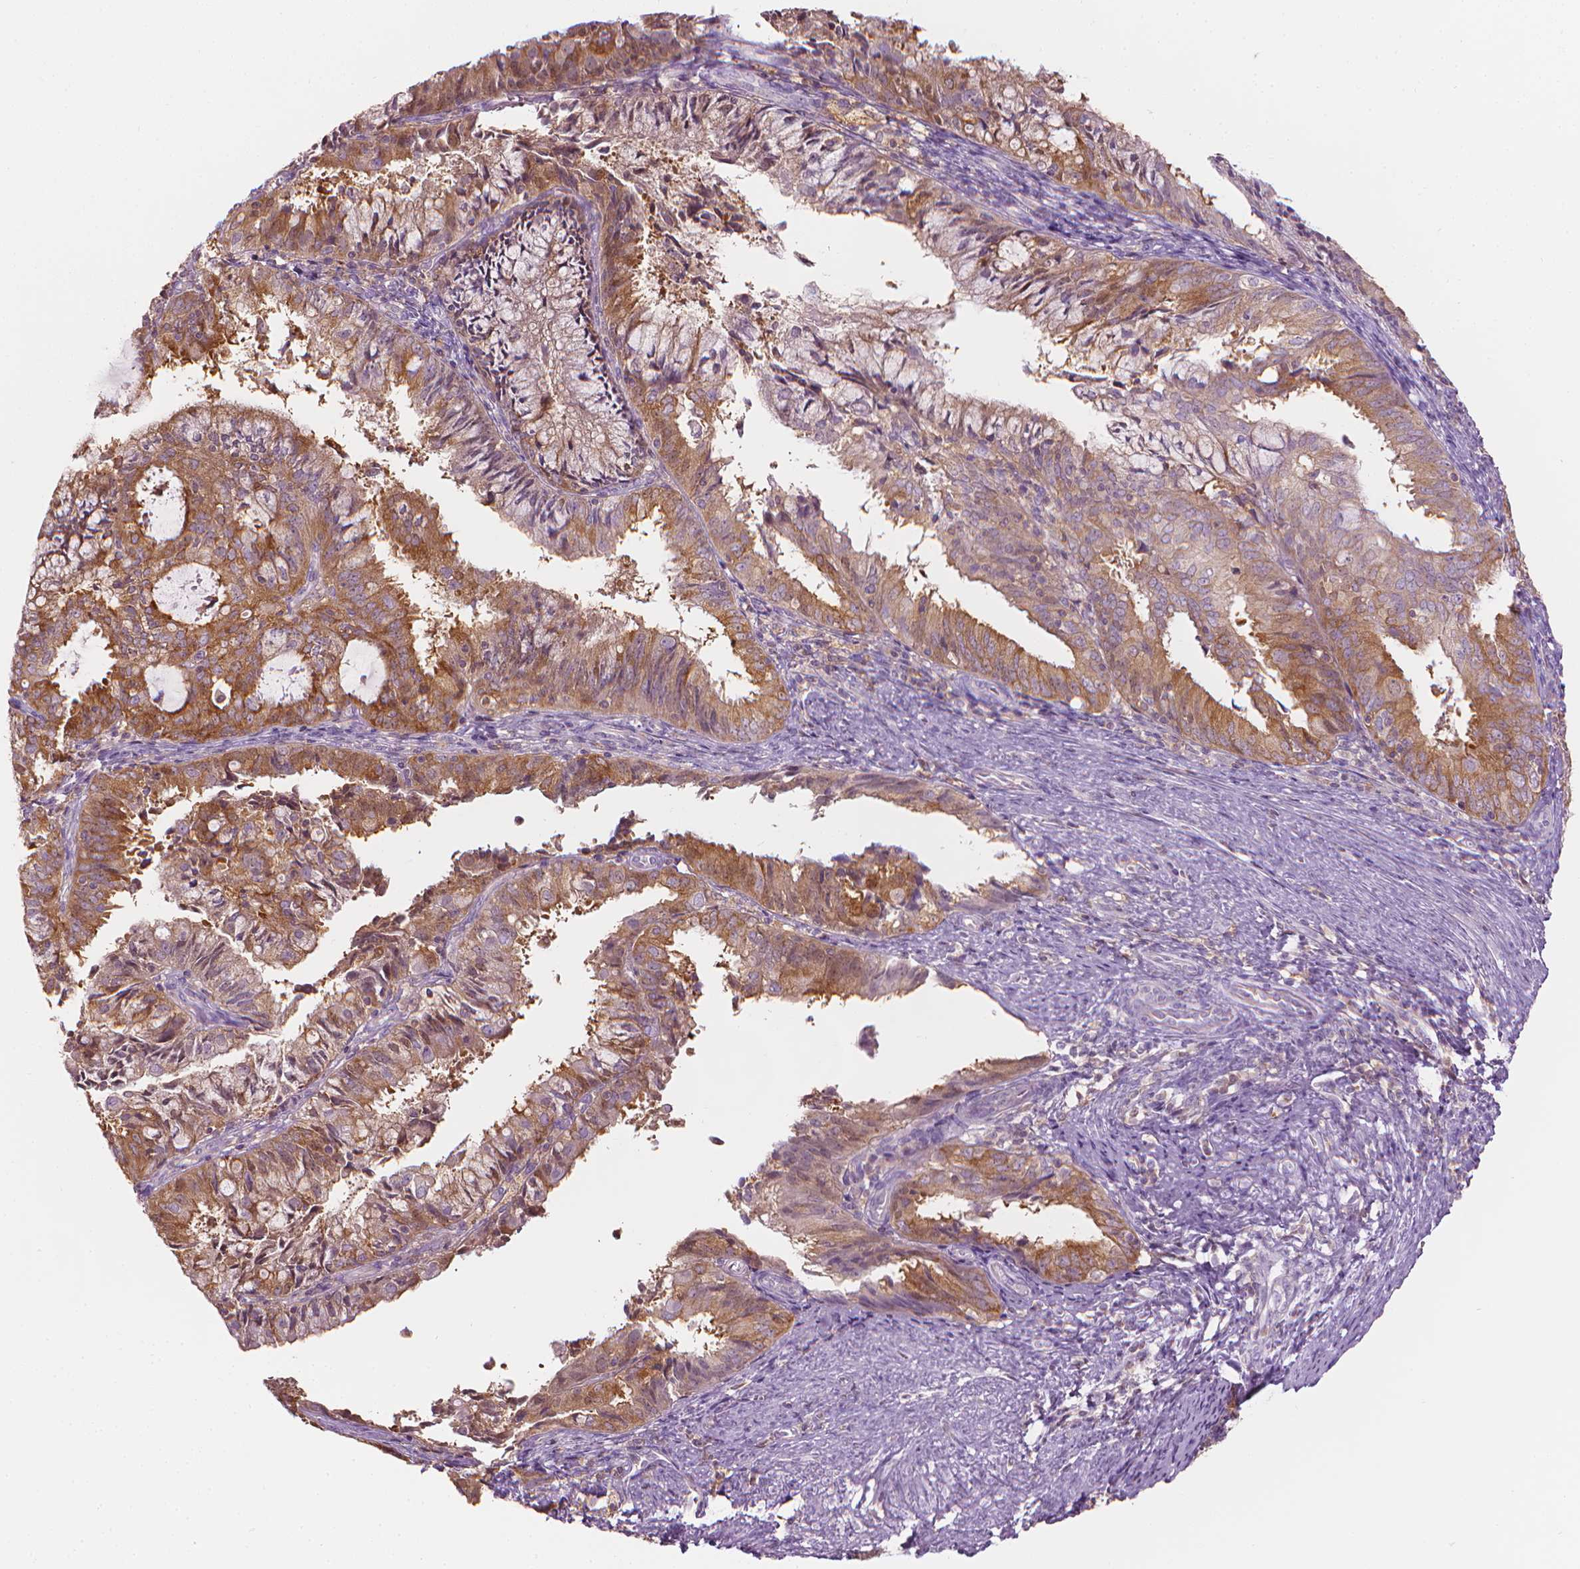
{"staining": {"intensity": "moderate", "quantity": ">75%", "location": "cytoplasmic/membranous"}, "tissue": "endometrial cancer", "cell_type": "Tumor cells", "image_type": "cancer", "snomed": [{"axis": "morphology", "description": "Adenocarcinoma, NOS"}, {"axis": "topography", "description": "Endometrium"}], "caption": "This is a micrograph of IHC staining of adenocarcinoma (endometrial), which shows moderate expression in the cytoplasmic/membranous of tumor cells.", "gene": "SHMT1", "patient": {"sex": "female", "age": 57}}